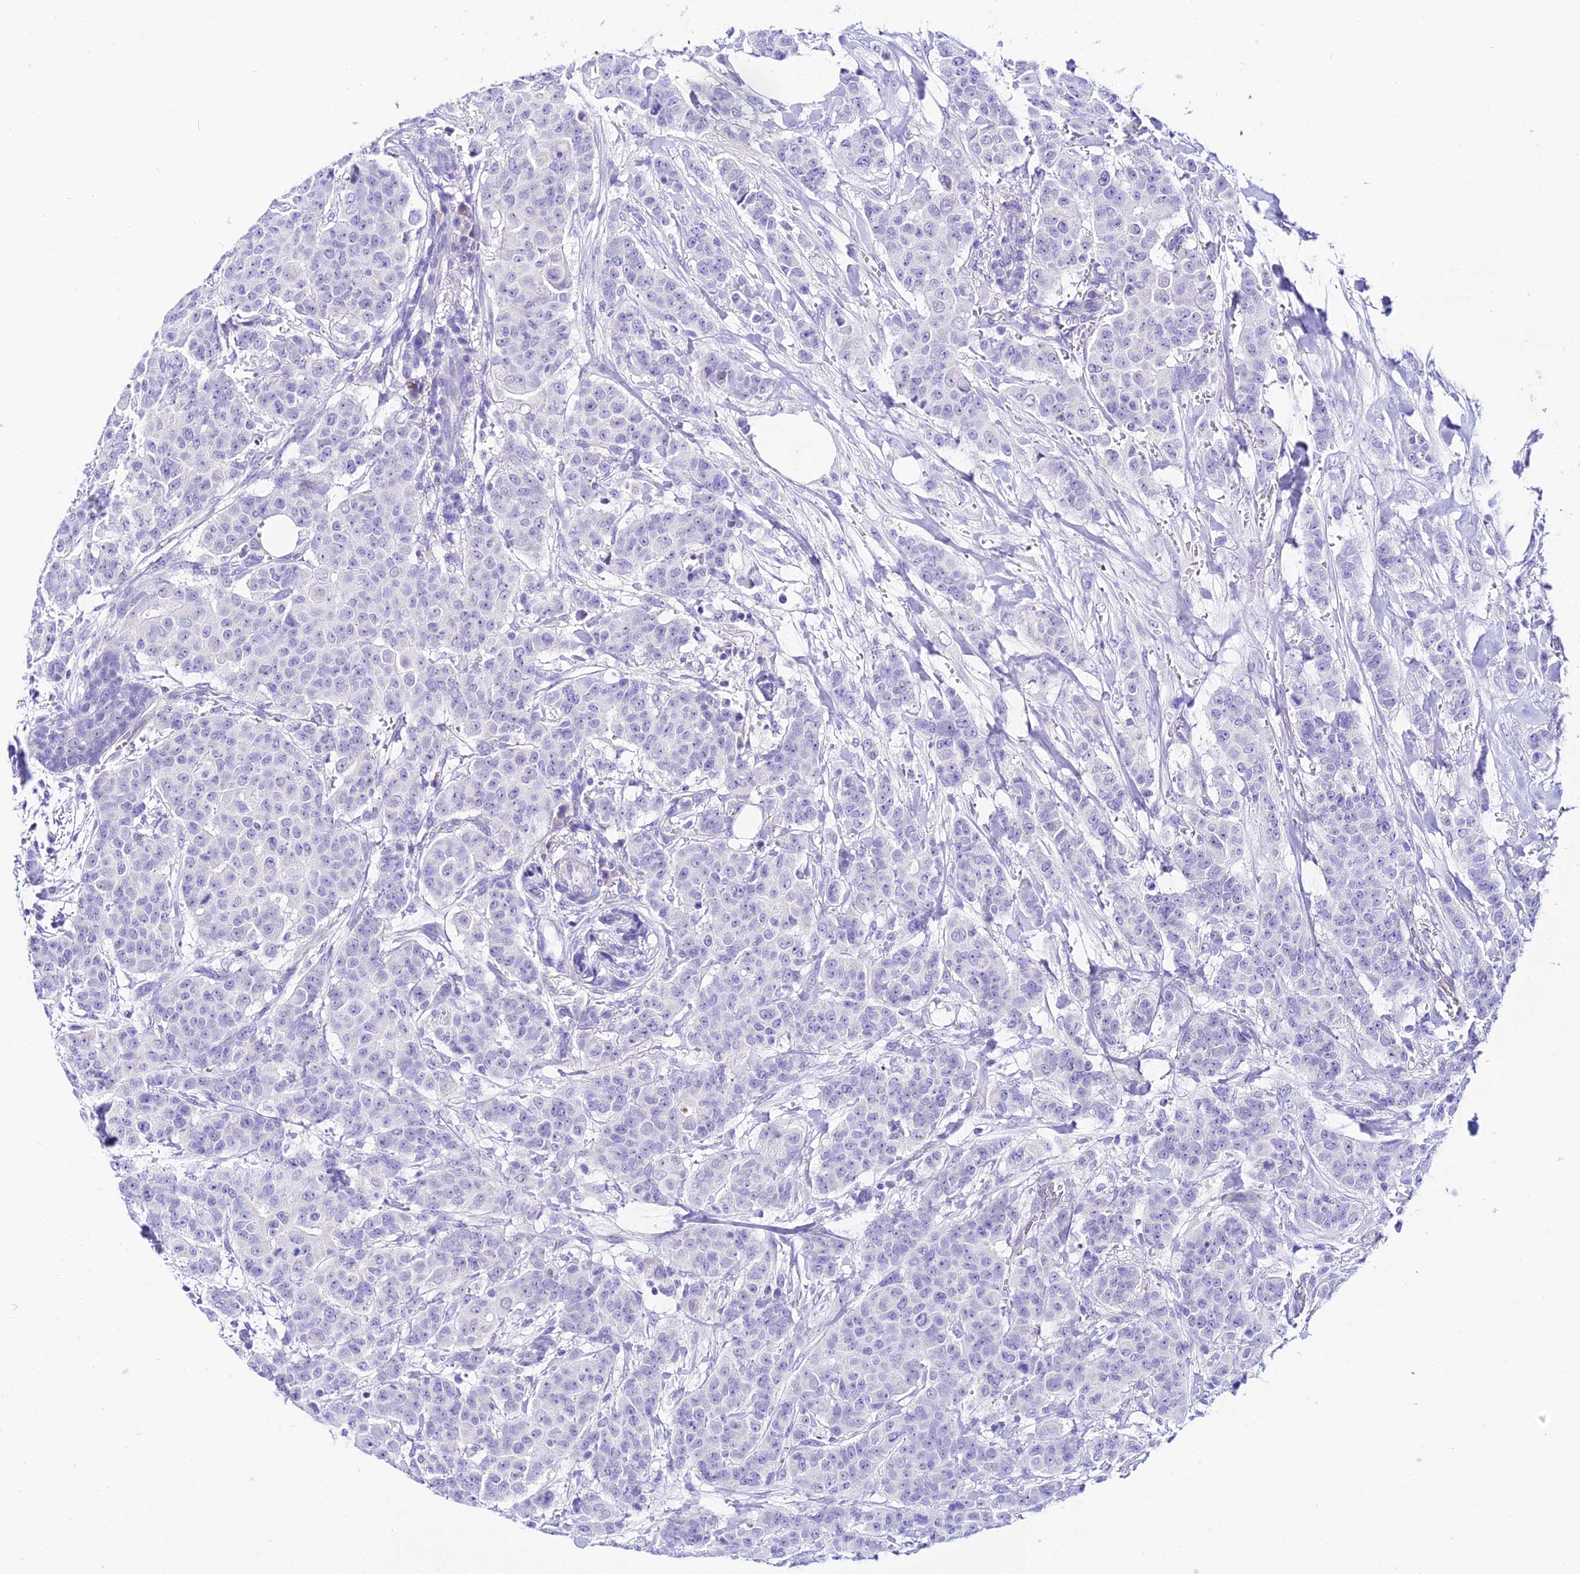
{"staining": {"intensity": "negative", "quantity": "none", "location": "none"}, "tissue": "breast cancer", "cell_type": "Tumor cells", "image_type": "cancer", "snomed": [{"axis": "morphology", "description": "Duct carcinoma"}, {"axis": "topography", "description": "Breast"}], "caption": "Breast cancer stained for a protein using immunohistochemistry displays no positivity tumor cells.", "gene": "DEFB106A", "patient": {"sex": "female", "age": 40}}